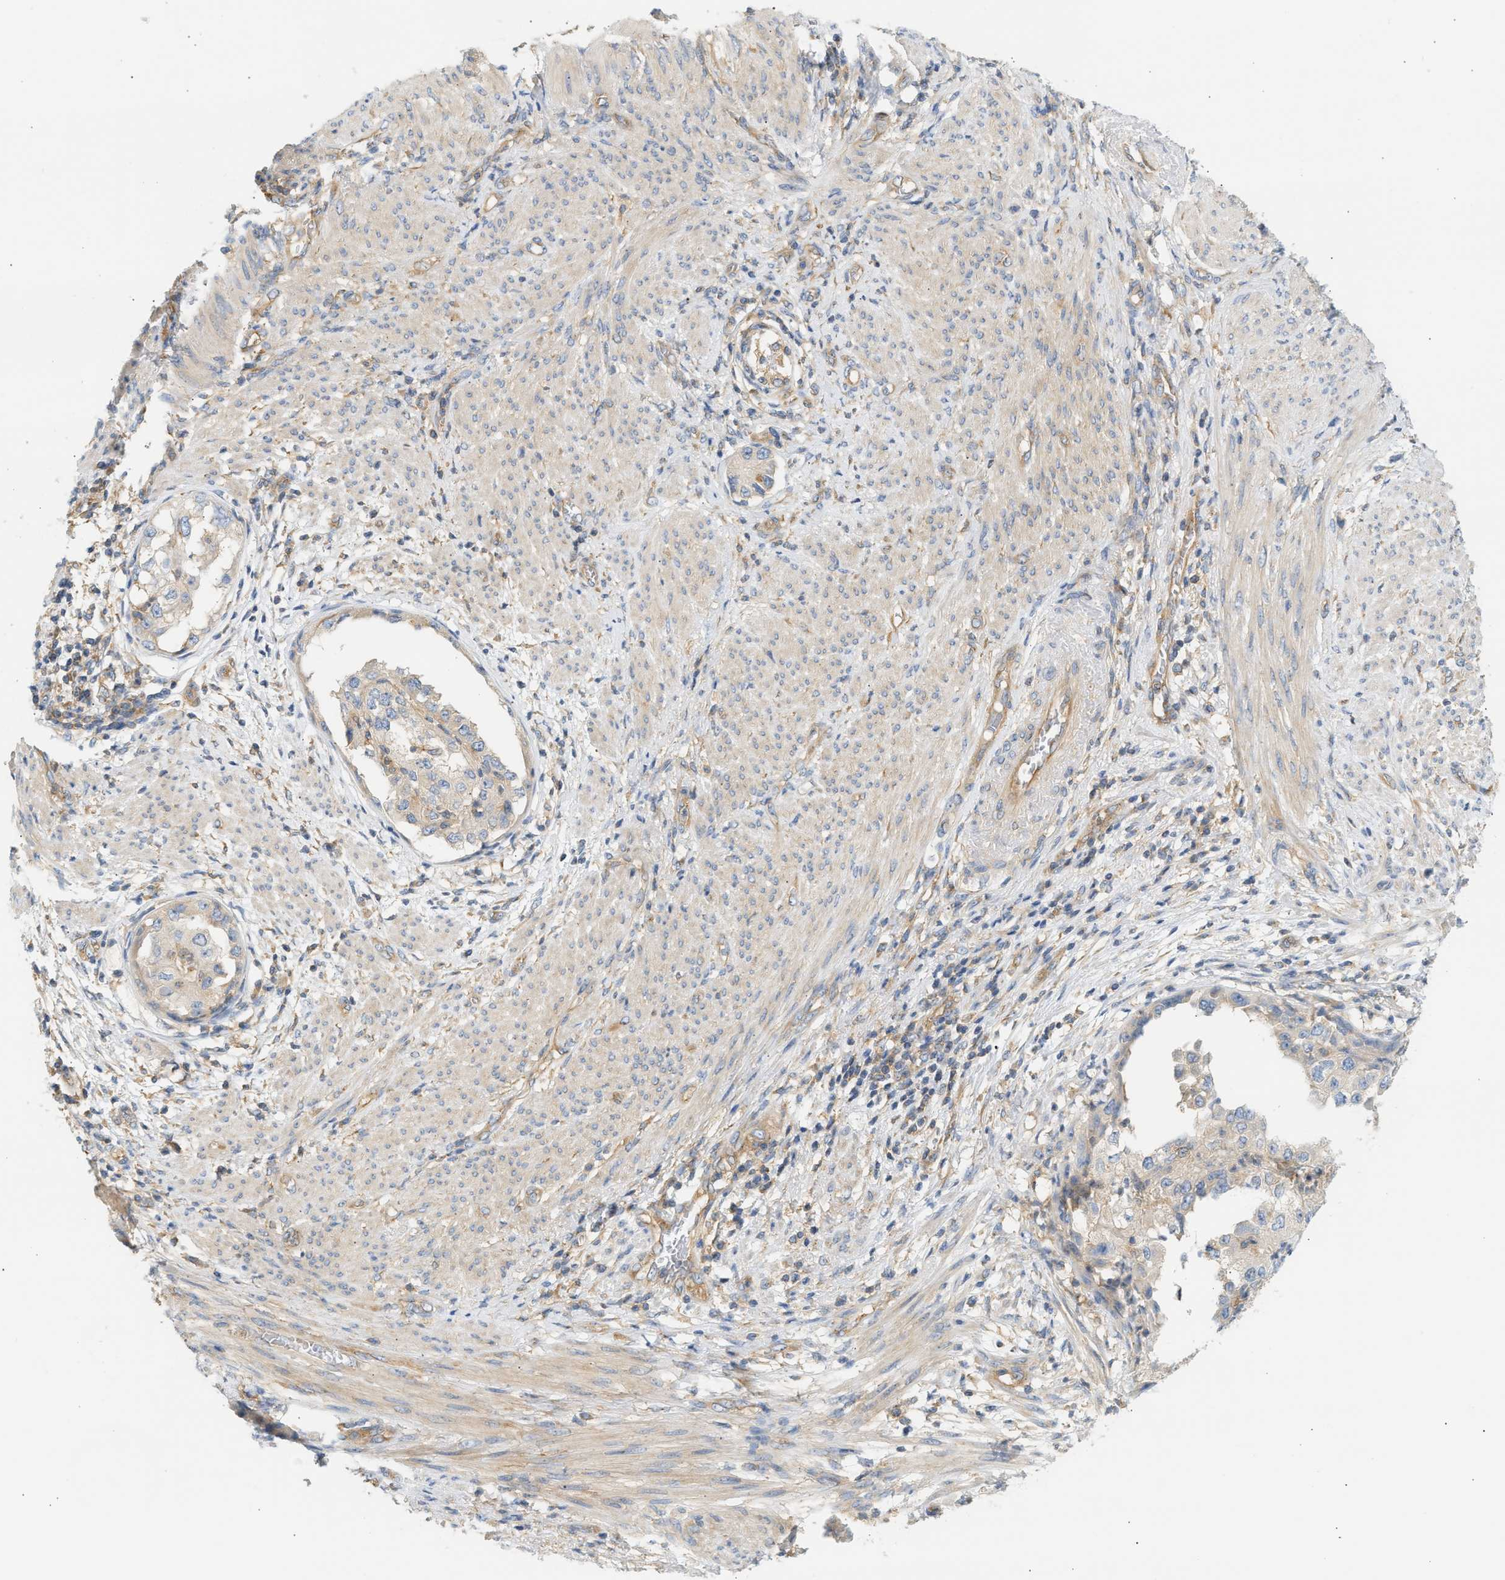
{"staining": {"intensity": "weak", "quantity": "<25%", "location": "cytoplasmic/membranous"}, "tissue": "endometrial cancer", "cell_type": "Tumor cells", "image_type": "cancer", "snomed": [{"axis": "morphology", "description": "Adenocarcinoma, NOS"}, {"axis": "topography", "description": "Endometrium"}], "caption": "The immunohistochemistry (IHC) image has no significant staining in tumor cells of endometrial adenocarcinoma tissue.", "gene": "PAFAH1B1", "patient": {"sex": "female", "age": 85}}